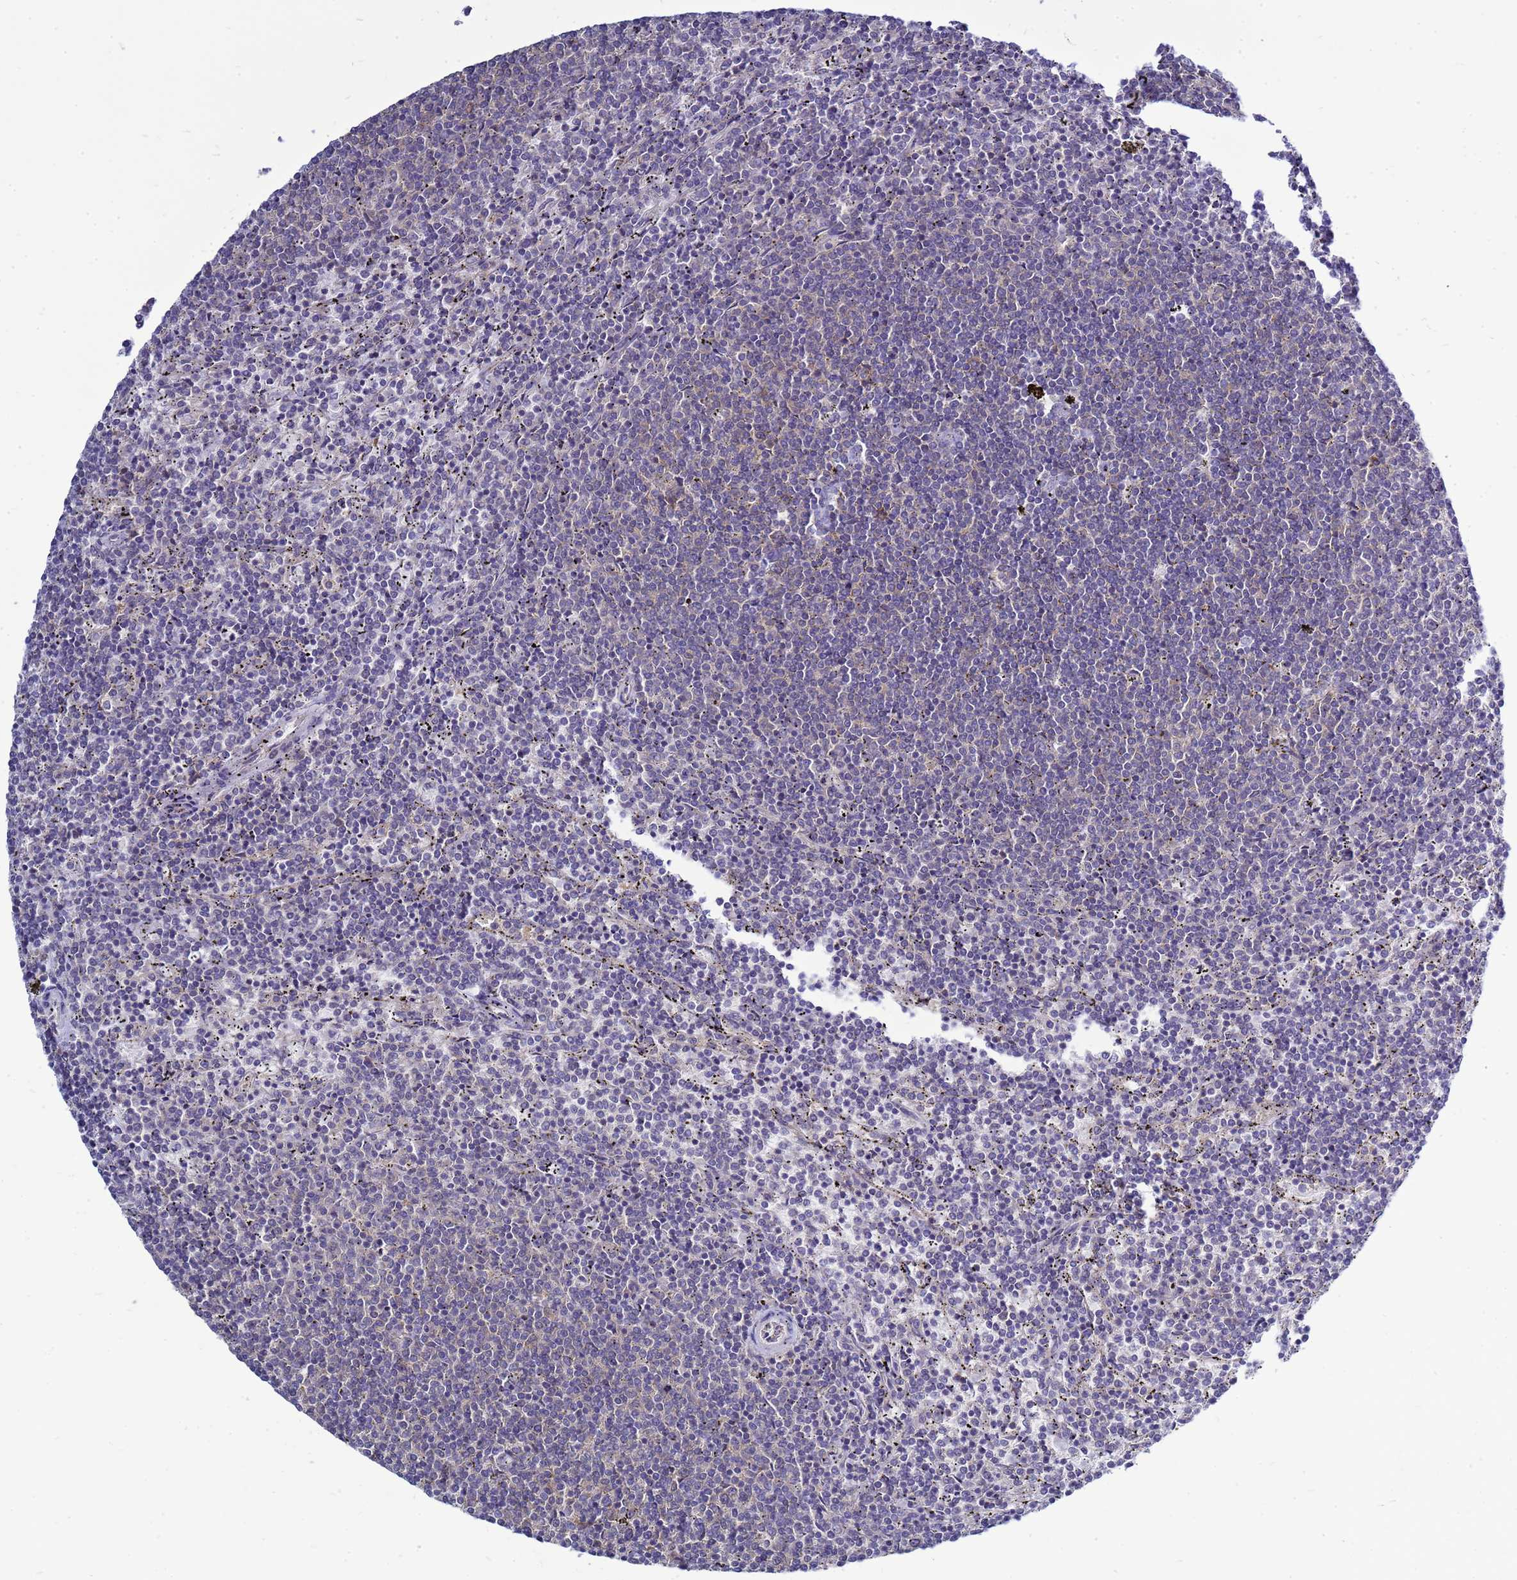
{"staining": {"intensity": "negative", "quantity": "none", "location": "none"}, "tissue": "lymphoma", "cell_type": "Tumor cells", "image_type": "cancer", "snomed": [{"axis": "morphology", "description": "Malignant lymphoma, non-Hodgkin's type, Low grade"}, {"axis": "topography", "description": "Spleen"}], "caption": "DAB (3,3'-diaminobenzidine) immunohistochemical staining of human malignant lymphoma, non-Hodgkin's type (low-grade) demonstrates no significant expression in tumor cells.", "gene": "MON1B", "patient": {"sex": "female", "age": 50}}